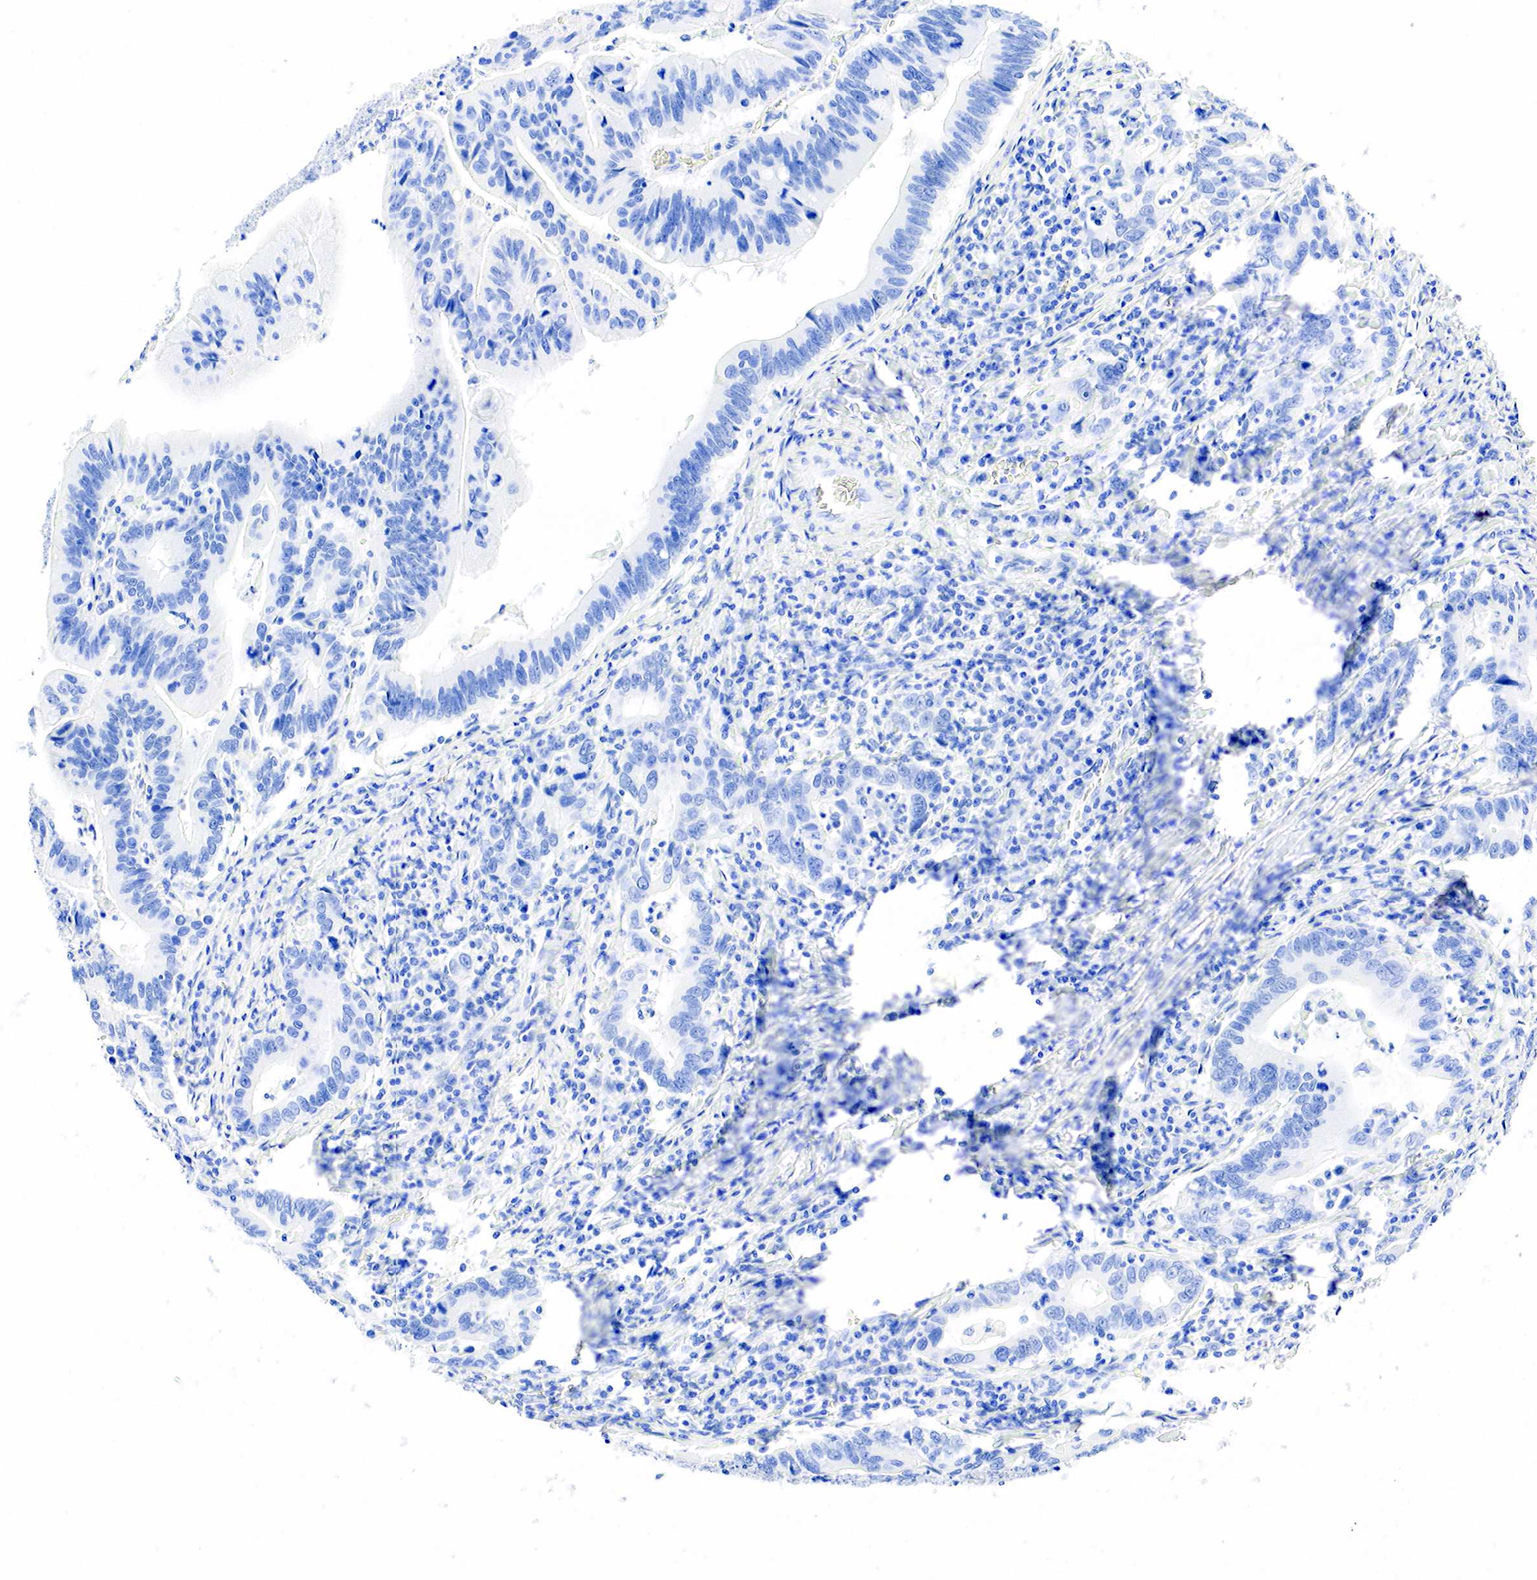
{"staining": {"intensity": "negative", "quantity": "none", "location": "none"}, "tissue": "stomach cancer", "cell_type": "Tumor cells", "image_type": "cancer", "snomed": [{"axis": "morphology", "description": "Adenocarcinoma, NOS"}, {"axis": "topography", "description": "Stomach, upper"}], "caption": "Immunohistochemical staining of human stomach adenocarcinoma displays no significant positivity in tumor cells.", "gene": "CHGA", "patient": {"sex": "male", "age": 63}}